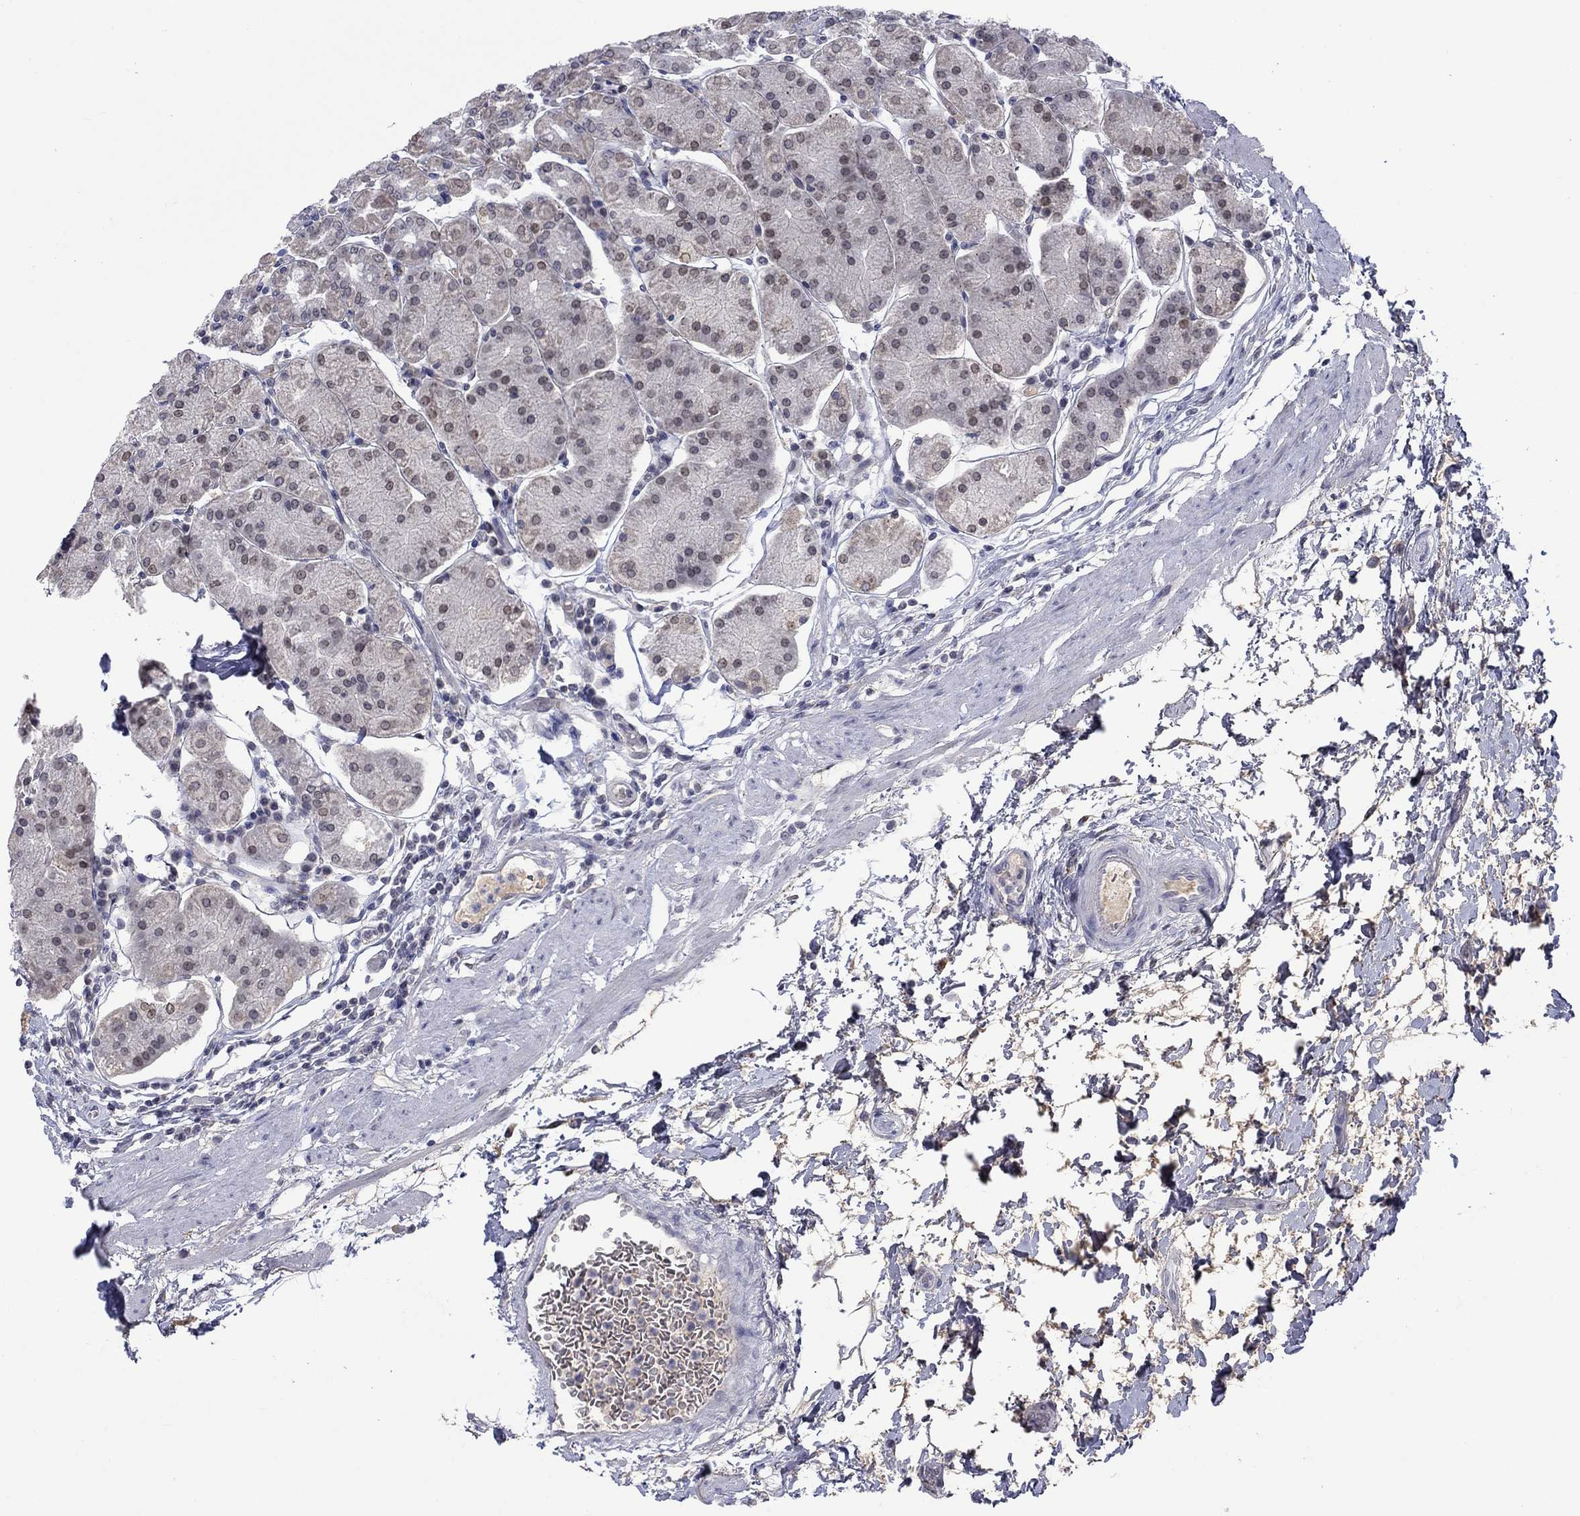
{"staining": {"intensity": "moderate", "quantity": "<25%", "location": "cytoplasmic/membranous"}, "tissue": "stomach", "cell_type": "Glandular cells", "image_type": "normal", "snomed": [{"axis": "morphology", "description": "Normal tissue, NOS"}, {"axis": "topography", "description": "Stomach"}], "caption": "Benign stomach demonstrates moderate cytoplasmic/membranous staining in approximately <25% of glandular cells (DAB IHC, brown staining for protein, blue staining for nuclei)..", "gene": "NSMF", "patient": {"sex": "male", "age": 54}}